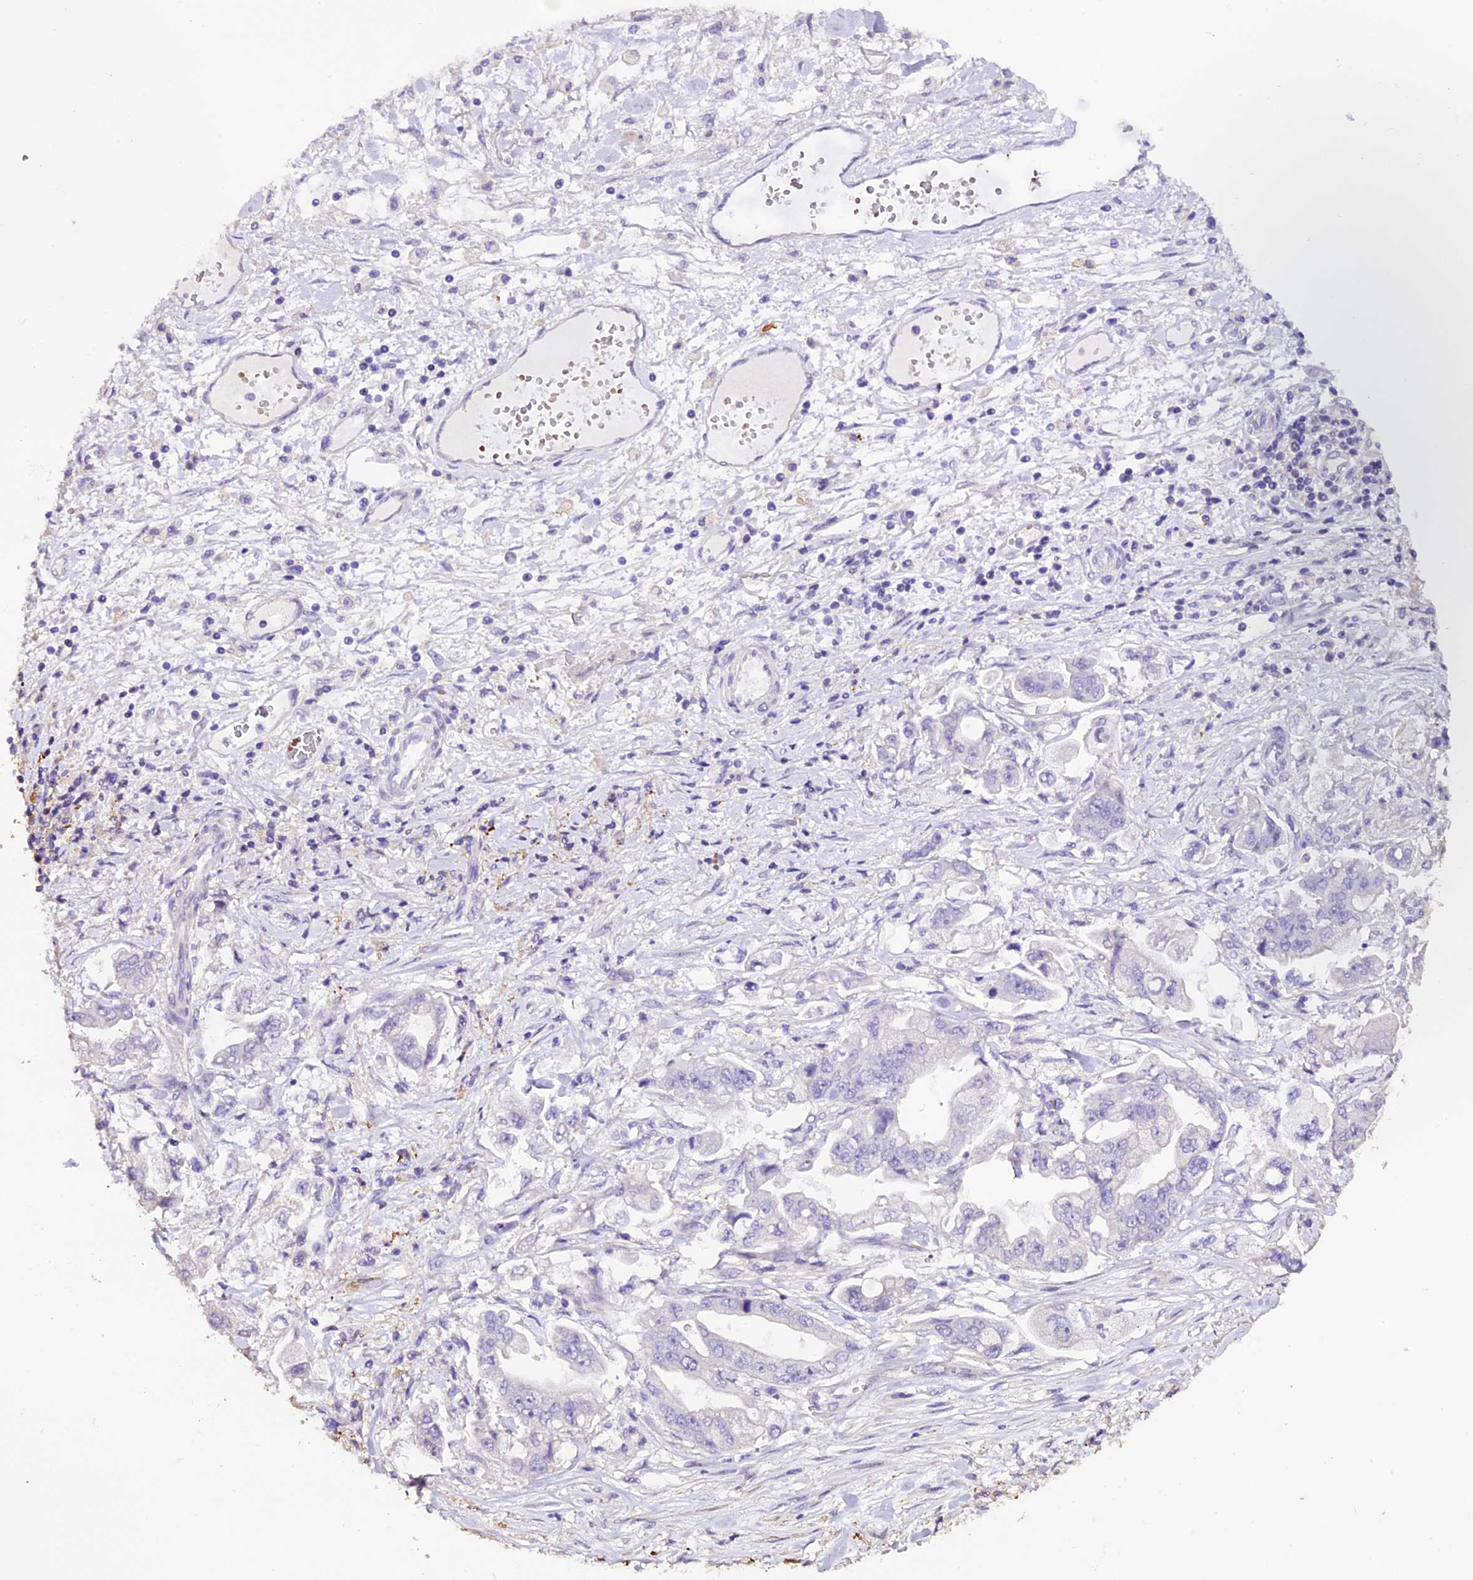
{"staining": {"intensity": "negative", "quantity": "none", "location": "none"}, "tissue": "stomach cancer", "cell_type": "Tumor cells", "image_type": "cancer", "snomed": [{"axis": "morphology", "description": "Adenocarcinoma, NOS"}, {"axis": "topography", "description": "Stomach"}], "caption": "Immunohistochemical staining of human stomach cancer exhibits no significant positivity in tumor cells.", "gene": "MEX3B", "patient": {"sex": "male", "age": 62}}